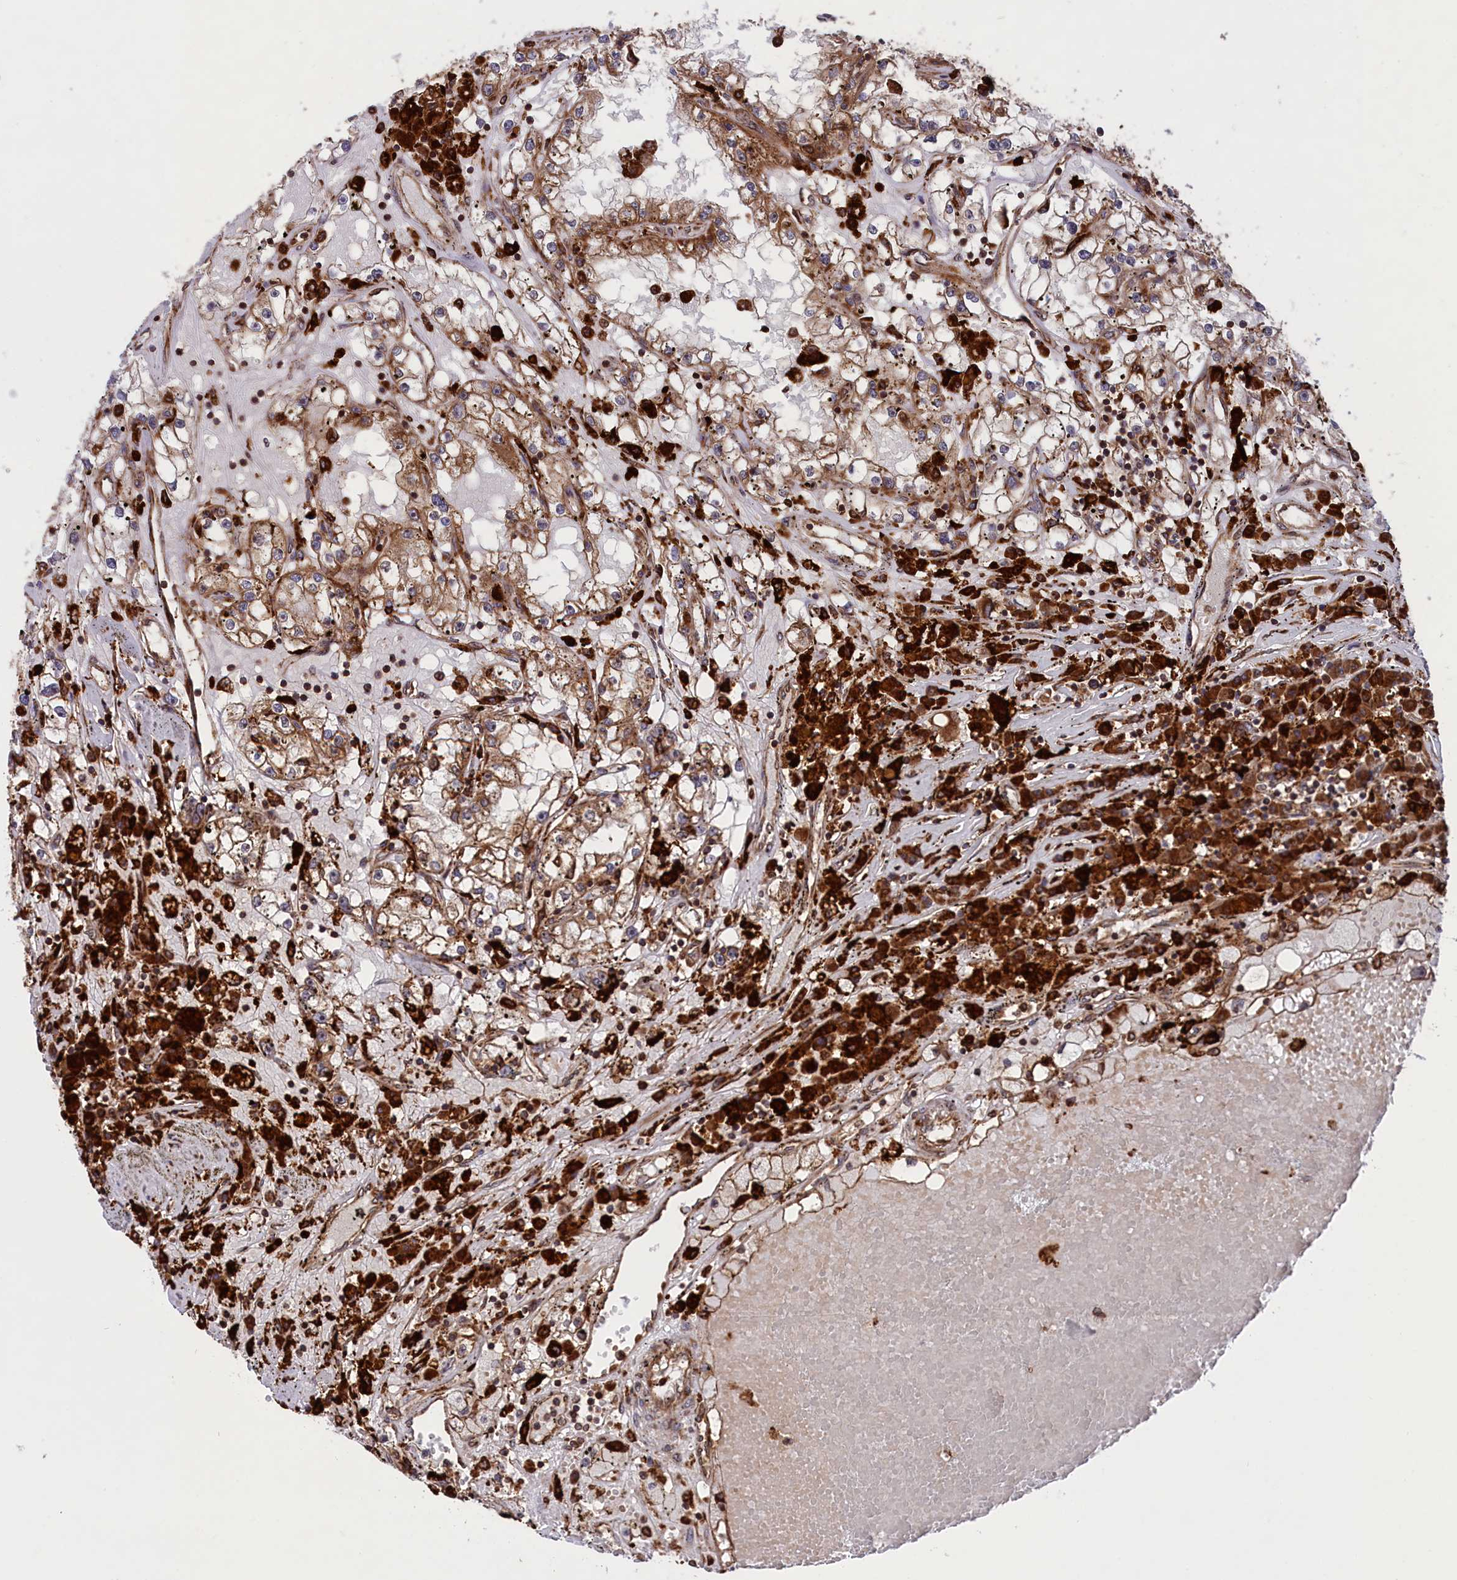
{"staining": {"intensity": "moderate", "quantity": ">75%", "location": "cytoplasmic/membranous"}, "tissue": "renal cancer", "cell_type": "Tumor cells", "image_type": "cancer", "snomed": [{"axis": "morphology", "description": "Adenocarcinoma, NOS"}, {"axis": "topography", "description": "Kidney"}], "caption": "Protein expression analysis of human renal cancer reveals moderate cytoplasmic/membranous staining in approximately >75% of tumor cells. The staining was performed using DAB to visualize the protein expression in brown, while the nuclei were stained in blue with hematoxylin (Magnification: 20x).", "gene": "PLA2G4C", "patient": {"sex": "male", "age": 56}}